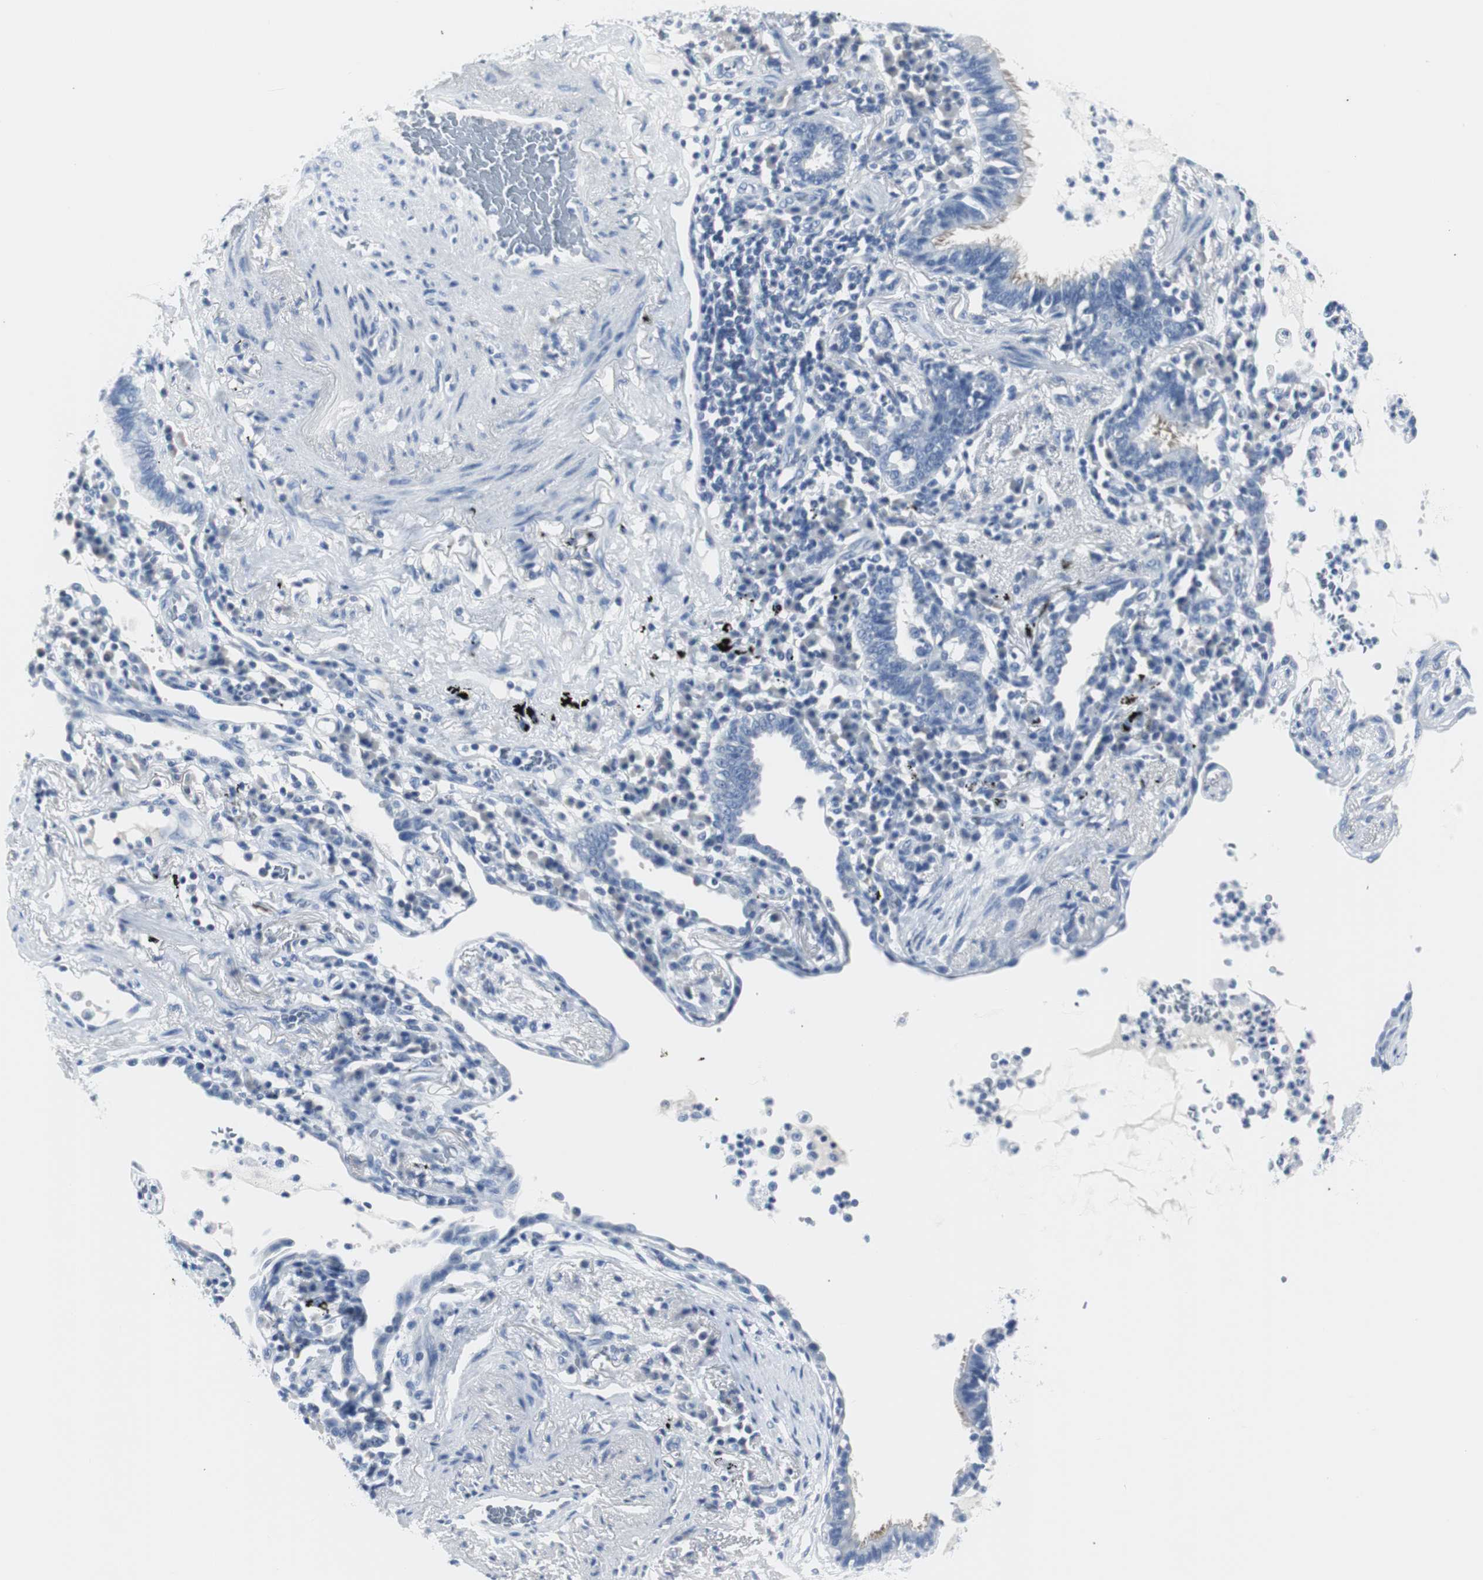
{"staining": {"intensity": "negative", "quantity": "none", "location": "none"}, "tissue": "lung cancer", "cell_type": "Tumor cells", "image_type": "cancer", "snomed": [{"axis": "morphology", "description": "Adenocarcinoma, NOS"}, {"axis": "topography", "description": "Lung"}], "caption": "IHC of lung adenocarcinoma reveals no positivity in tumor cells.", "gene": "GAP43", "patient": {"sex": "female", "age": 70}}